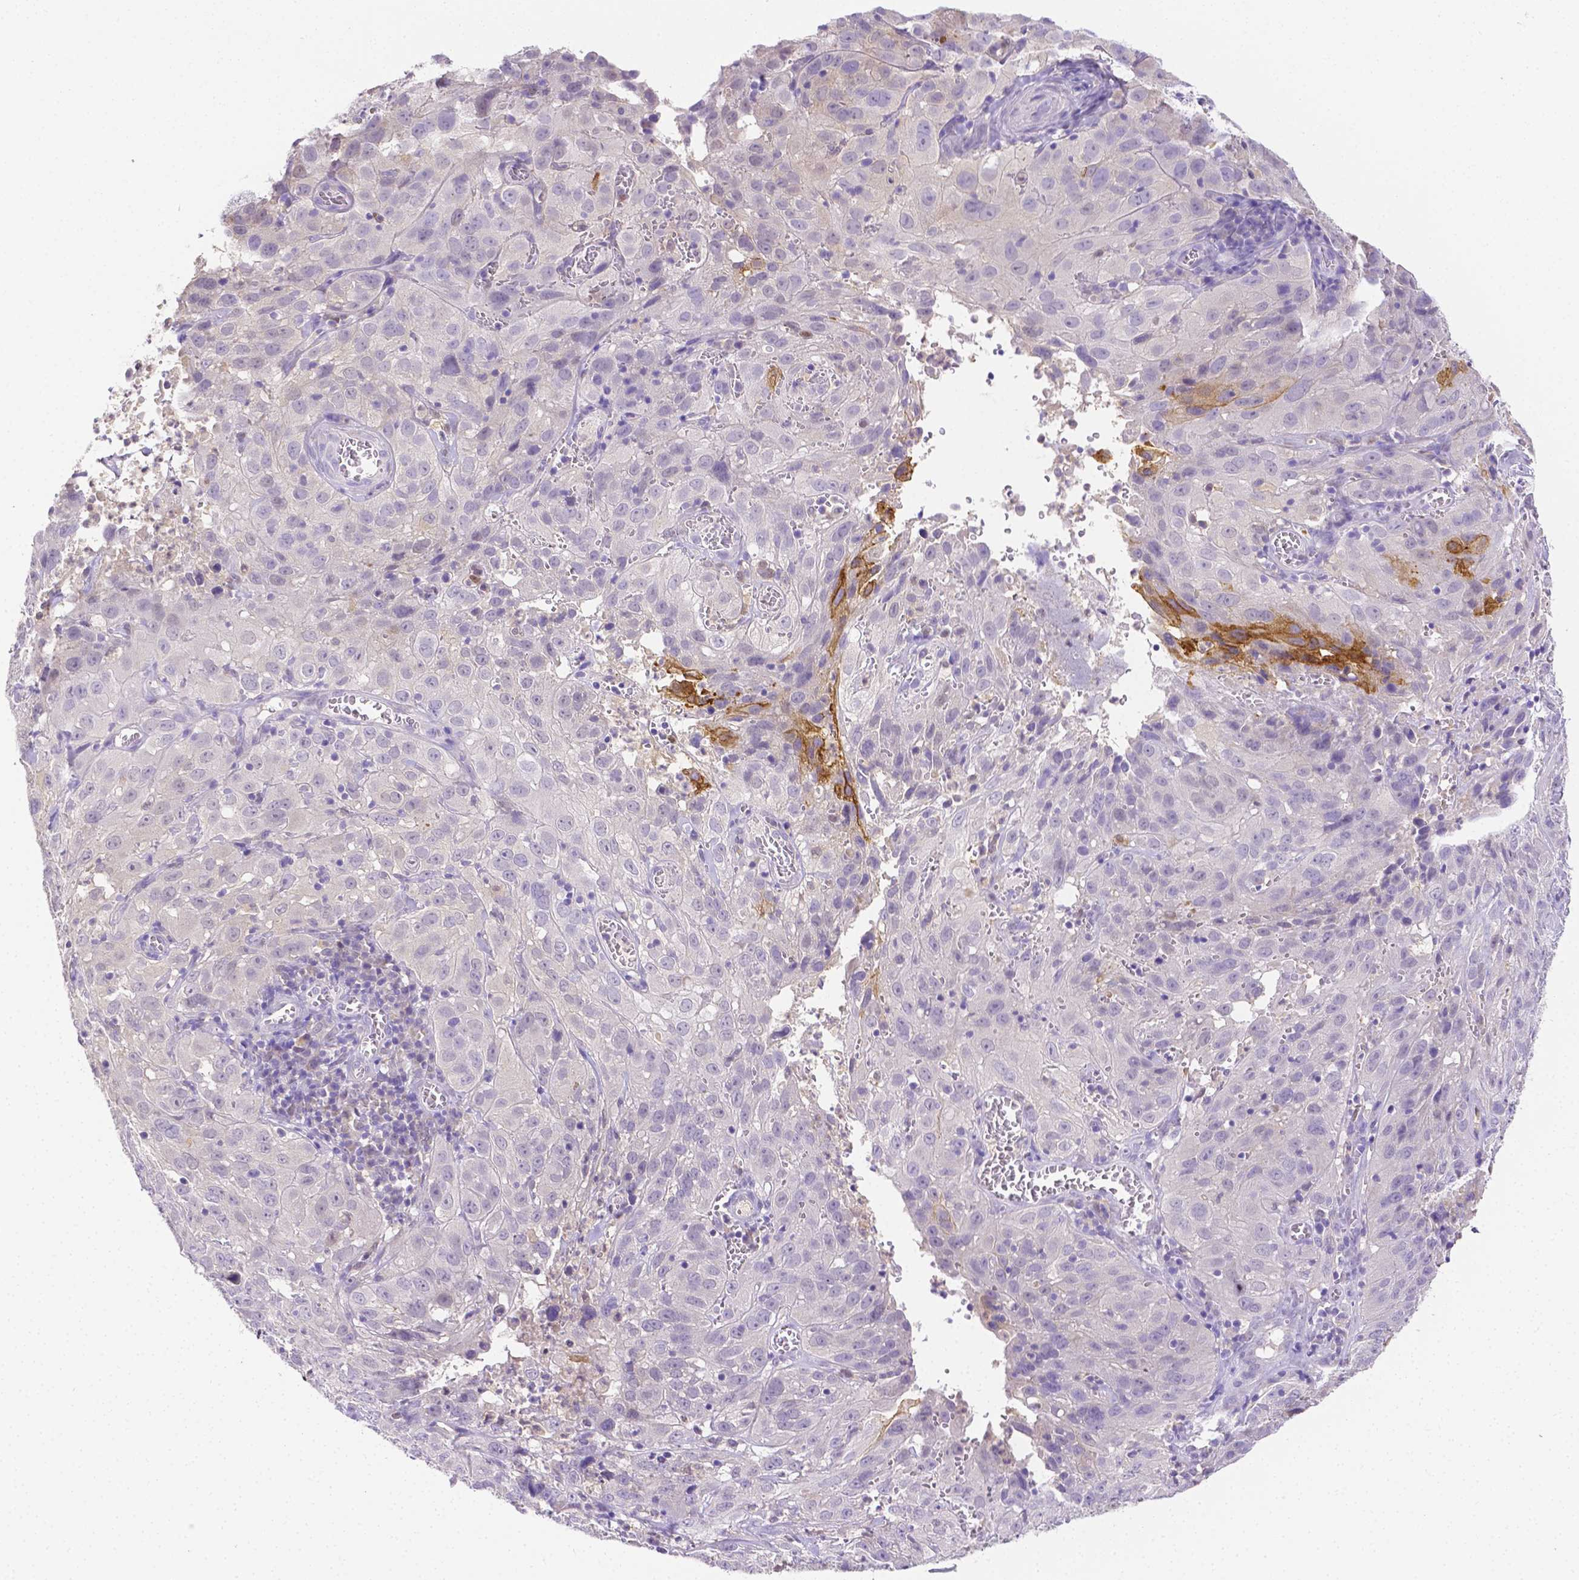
{"staining": {"intensity": "moderate", "quantity": "<25%", "location": "cytoplasmic/membranous"}, "tissue": "cervical cancer", "cell_type": "Tumor cells", "image_type": "cancer", "snomed": [{"axis": "morphology", "description": "Squamous cell carcinoma, NOS"}, {"axis": "topography", "description": "Cervix"}], "caption": "Immunohistochemistry (IHC) histopathology image of neoplastic tissue: cervical cancer (squamous cell carcinoma) stained using IHC demonstrates low levels of moderate protein expression localized specifically in the cytoplasmic/membranous of tumor cells, appearing as a cytoplasmic/membranous brown color.", "gene": "NXPH2", "patient": {"sex": "female", "age": 32}}